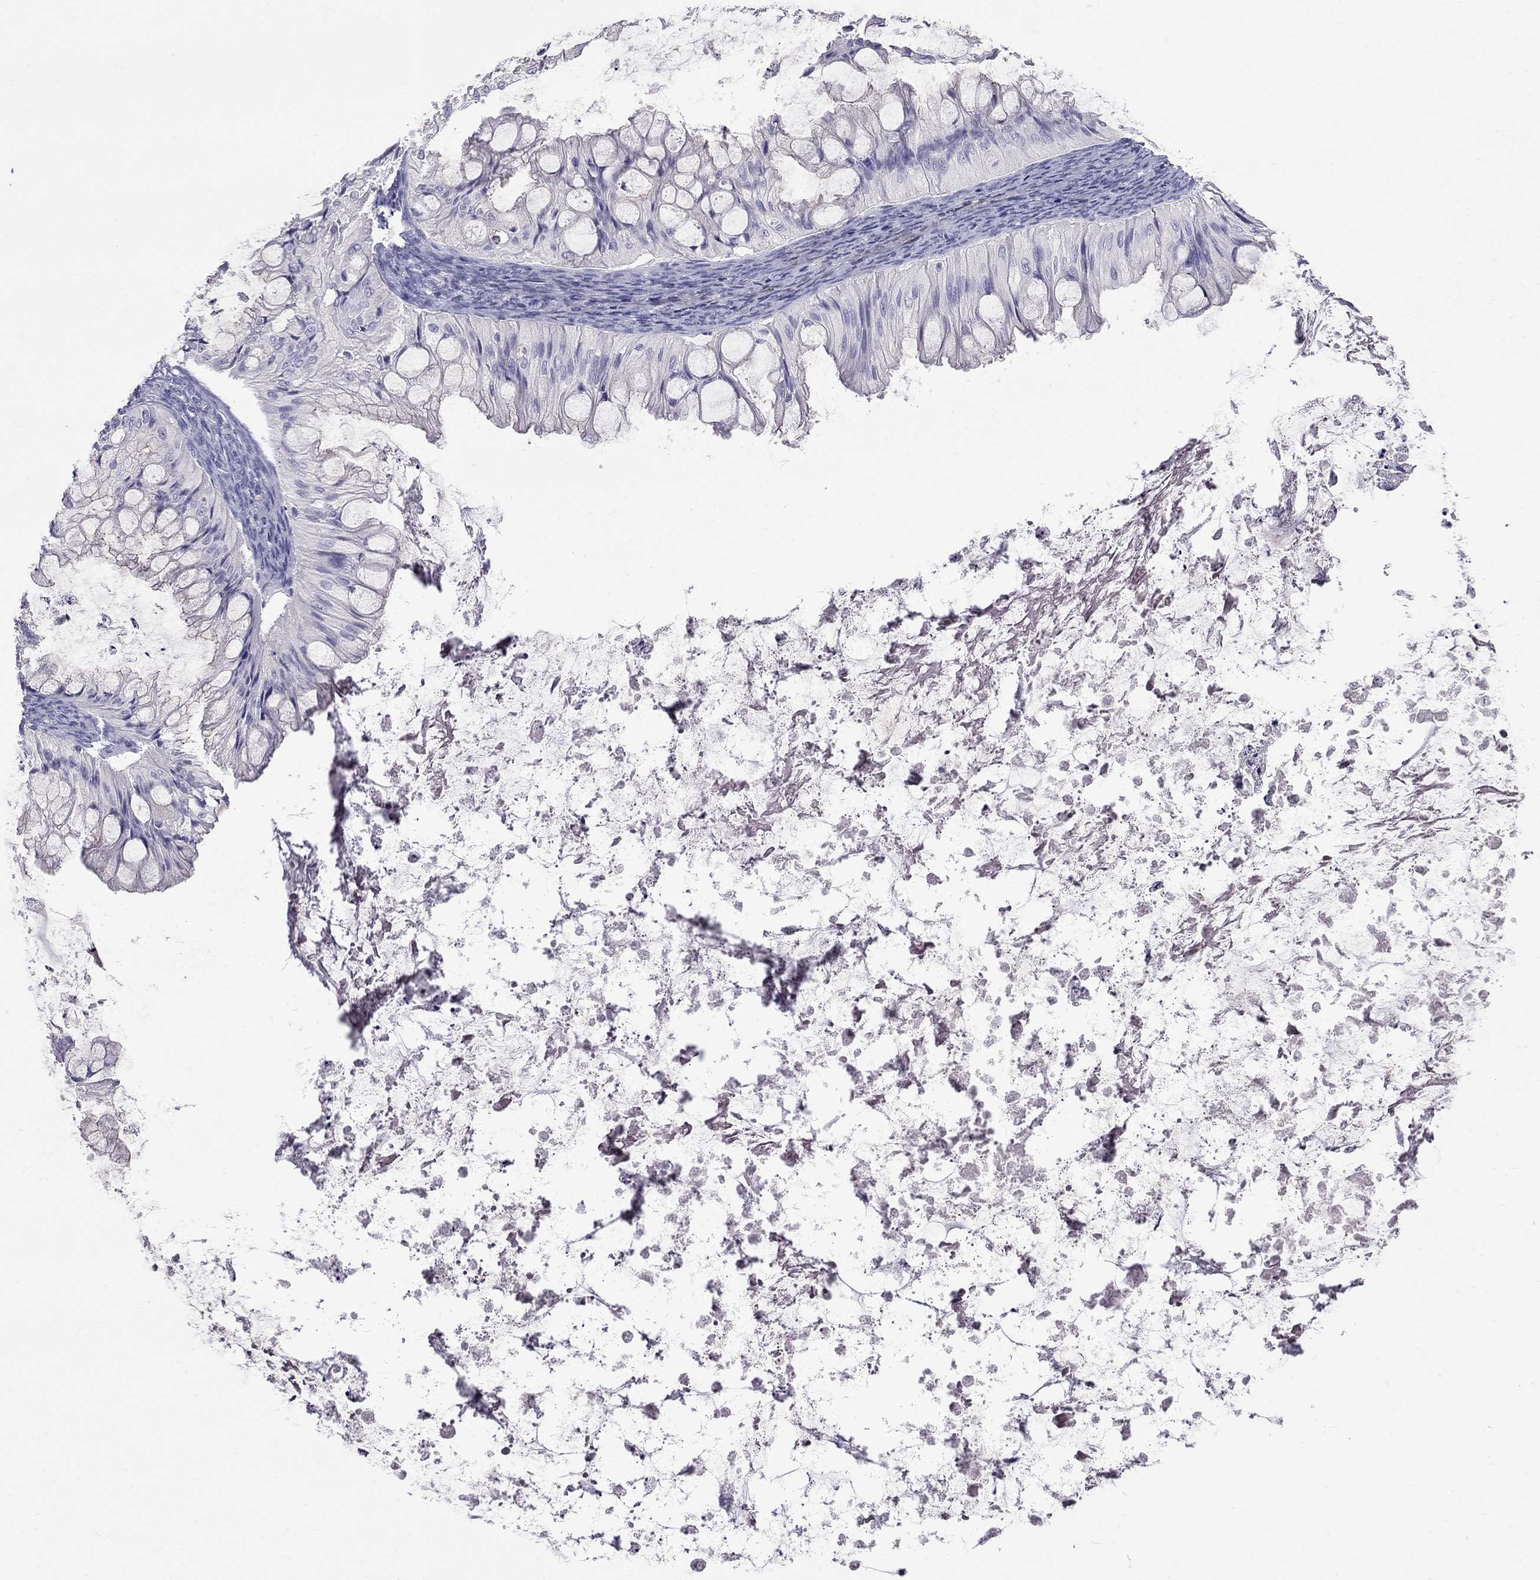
{"staining": {"intensity": "negative", "quantity": "none", "location": "none"}, "tissue": "ovarian cancer", "cell_type": "Tumor cells", "image_type": "cancer", "snomed": [{"axis": "morphology", "description": "Cystadenocarcinoma, mucinous, NOS"}, {"axis": "topography", "description": "Ovary"}], "caption": "This is a image of immunohistochemistry staining of ovarian cancer, which shows no staining in tumor cells.", "gene": "CFAP91", "patient": {"sex": "female", "age": 57}}